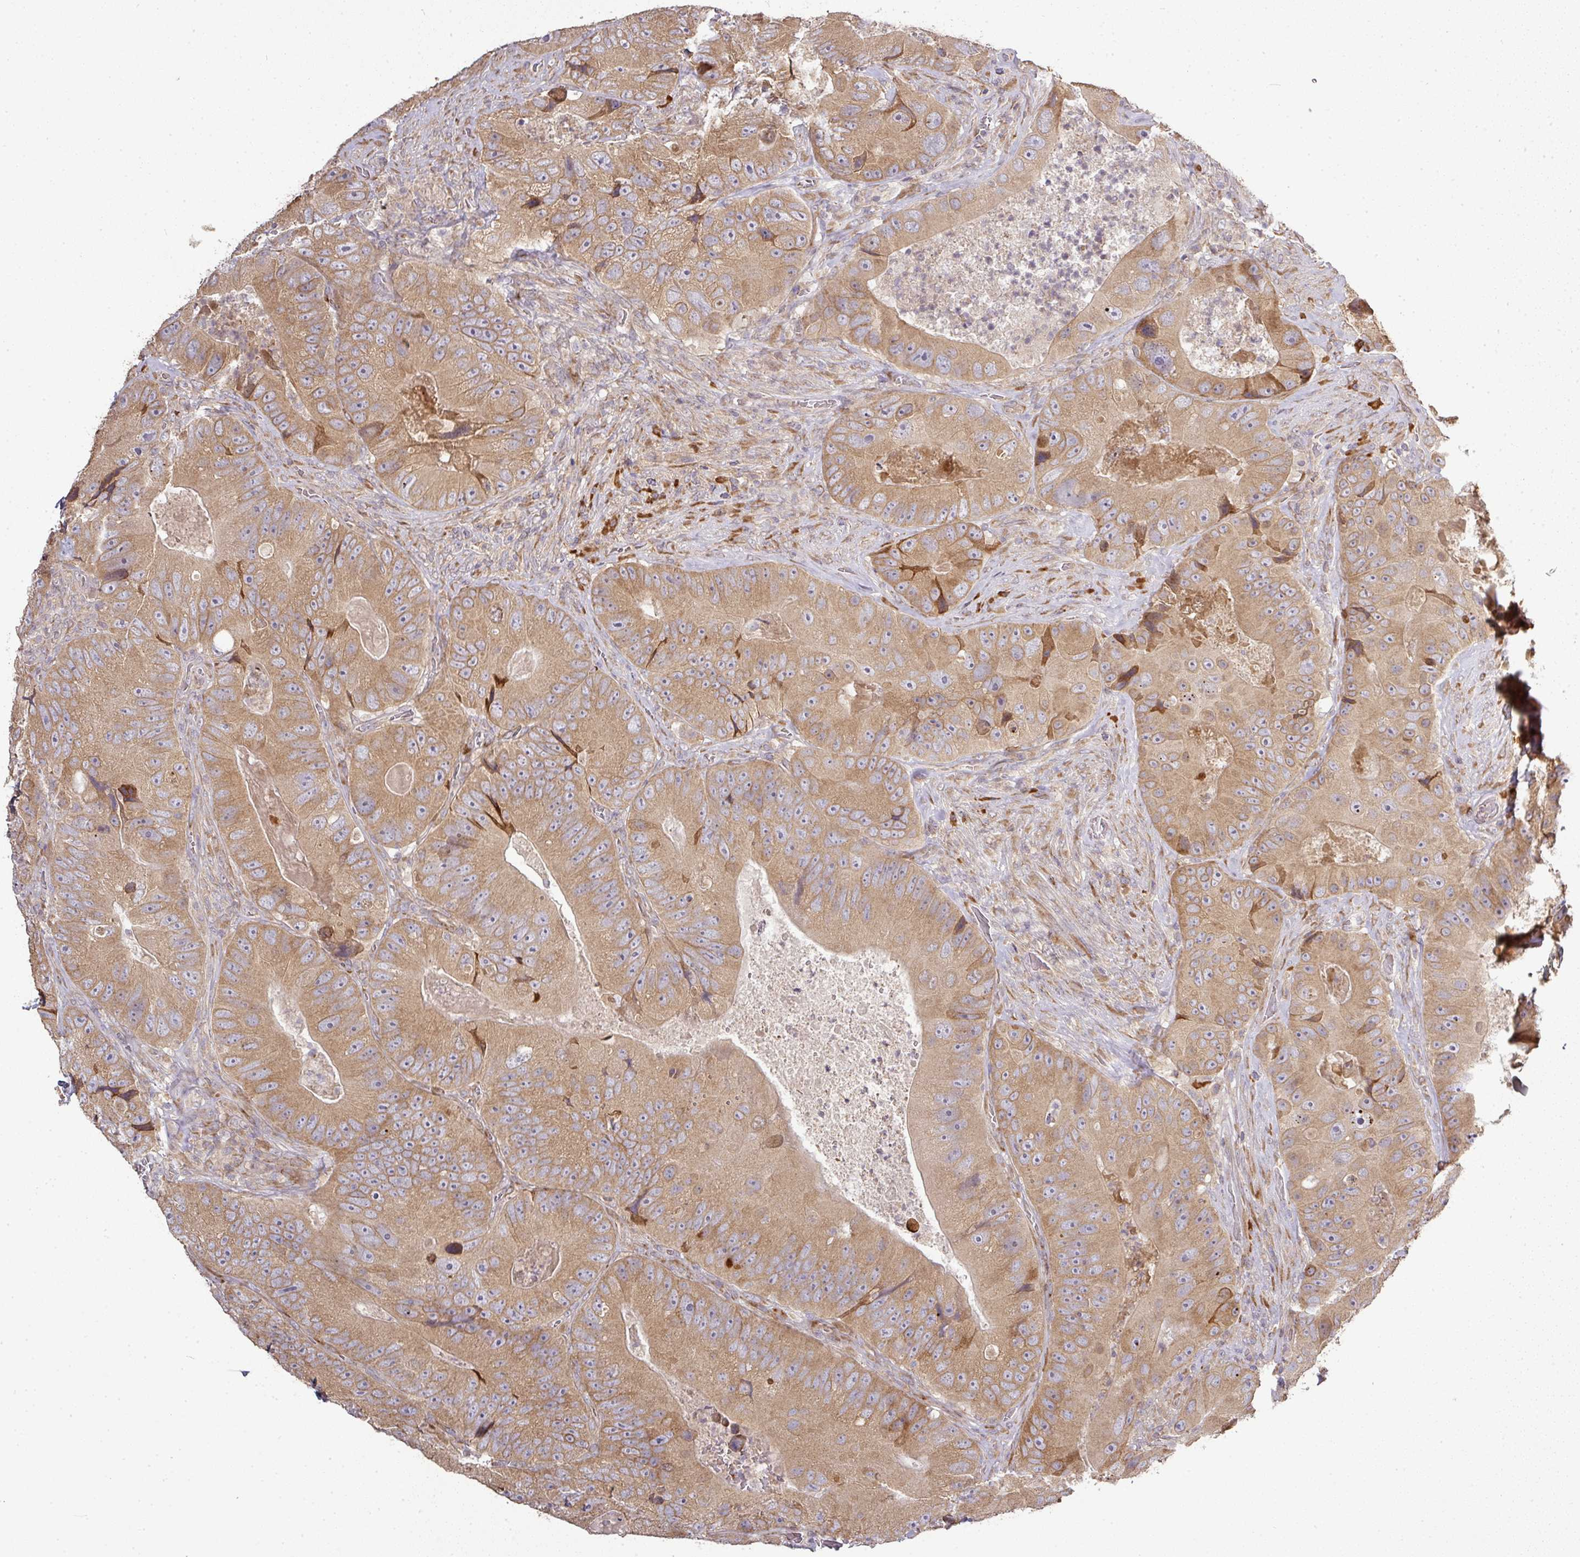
{"staining": {"intensity": "moderate", "quantity": ">75%", "location": "cytoplasmic/membranous"}, "tissue": "colorectal cancer", "cell_type": "Tumor cells", "image_type": "cancer", "snomed": [{"axis": "morphology", "description": "Adenocarcinoma, NOS"}, {"axis": "topography", "description": "Colon"}], "caption": "Protein staining by immunohistochemistry displays moderate cytoplasmic/membranous staining in about >75% of tumor cells in adenocarcinoma (colorectal). (IHC, brightfield microscopy, high magnification).", "gene": "GALP", "patient": {"sex": "female", "age": 86}}